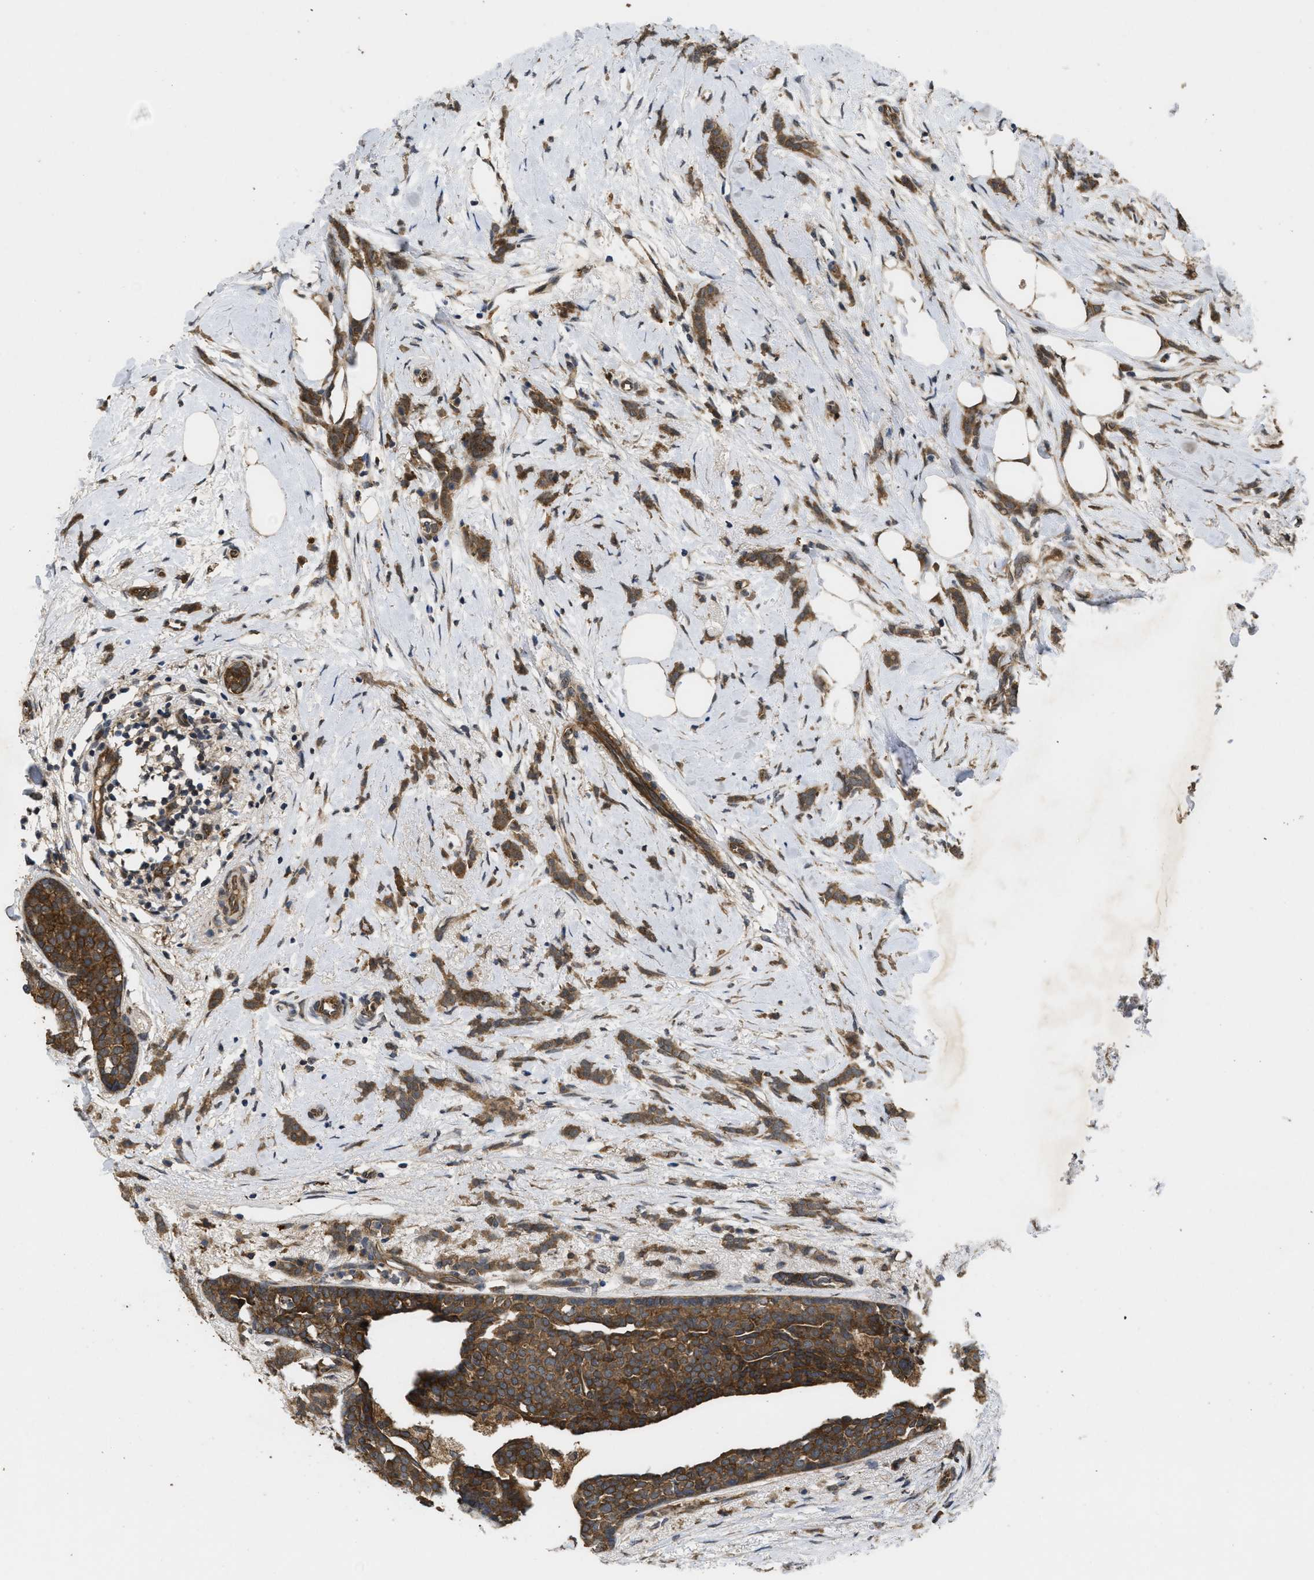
{"staining": {"intensity": "moderate", "quantity": ">75%", "location": "cytoplasmic/membranous"}, "tissue": "breast cancer", "cell_type": "Tumor cells", "image_type": "cancer", "snomed": [{"axis": "morphology", "description": "Lobular carcinoma, in situ"}, {"axis": "morphology", "description": "Lobular carcinoma"}, {"axis": "topography", "description": "Breast"}], "caption": "There is medium levels of moderate cytoplasmic/membranous expression in tumor cells of breast cancer (lobular carcinoma), as demonstrated by immunohistochemical staining (brown color).", "gene": "FZD6", "patient": {"sex": "female", "age": 41}}